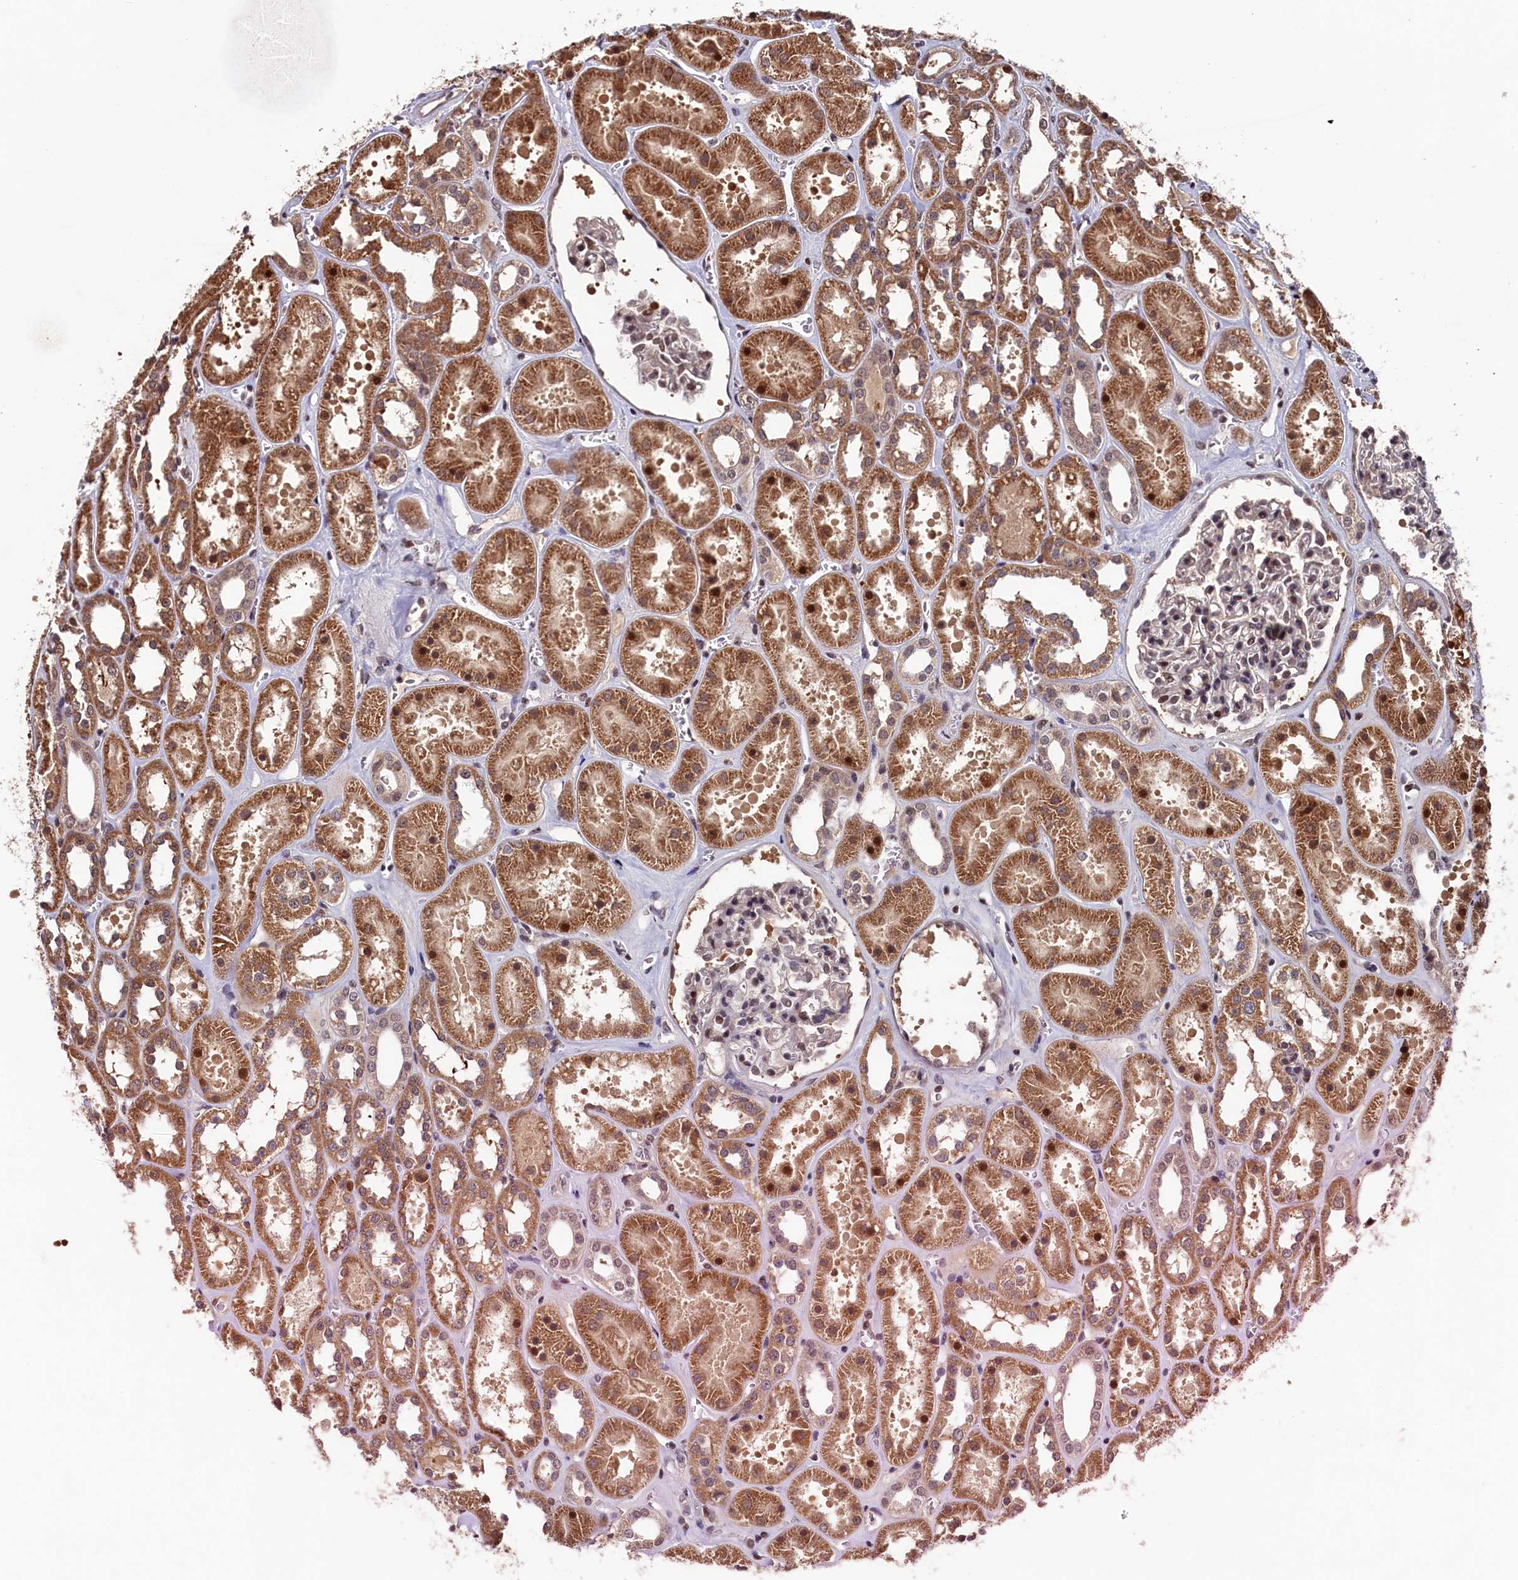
{"staining": {"intensity": "moderate", "quantity": "25%-75%", "location": "cytoplasmic/membranous,nuclear"}, "tissue": "kidney", "cell_type": "Cells in glomeruli", "image_type": "normal", "snomed": [{"axis": "morphology", "description": "Normal tissue, NOS"}, {"axis": "topography", "description": "Kidney"}], "caption": "Kidney was stained to show a protein in brown. There is medium levels of moderate cytoplasmic/membranous,nuclear expression in approximately 25%-75% of cells in glomeruli. The staining was performed using DAB to visualize the protein expression in brown, while the nuclei were stained in blue with hematoxylin (Magnification: 20x).", "gene": "CLPX", "patient": {"sex": "female", "age": 41}}